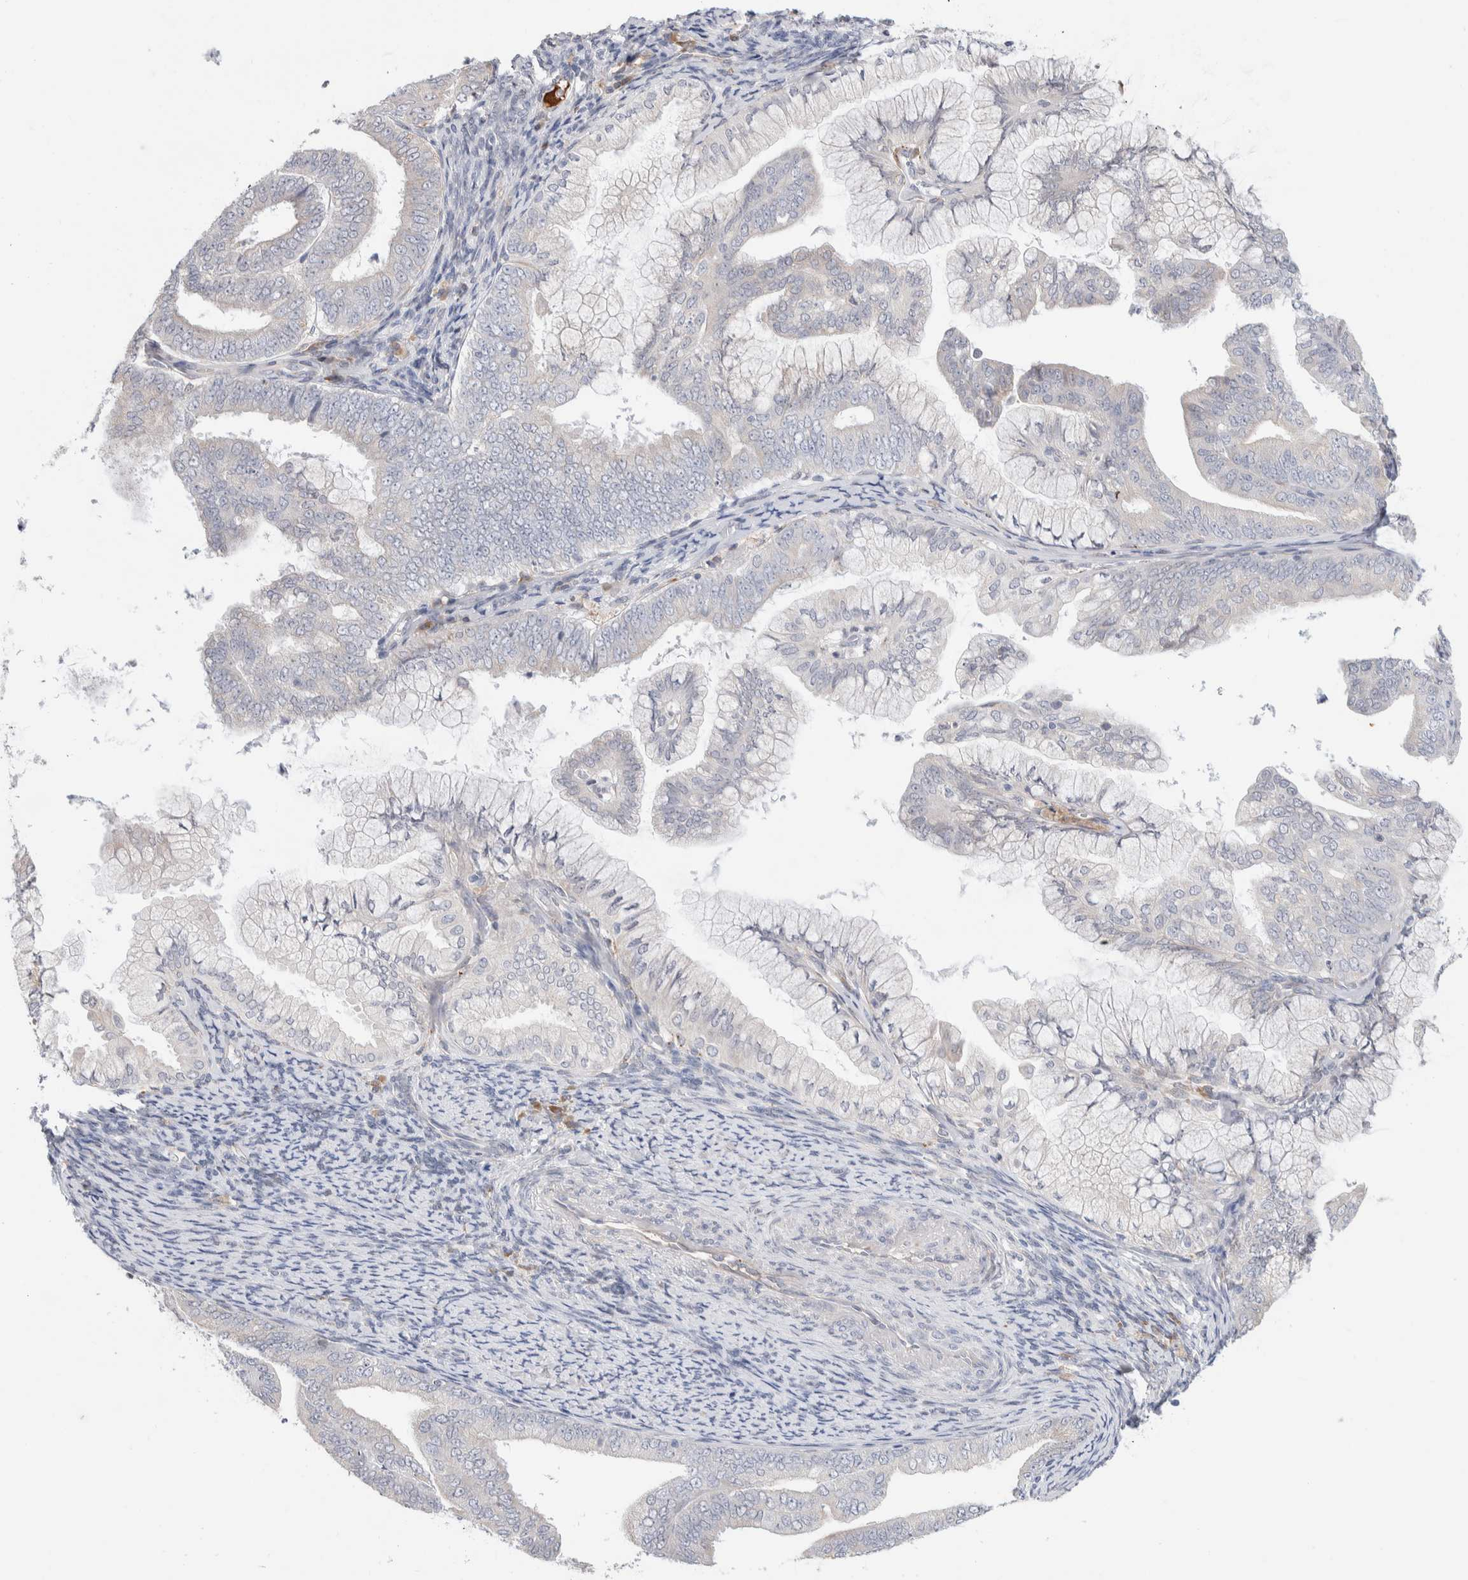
{"staining": {"intensity": "negative", "quantity": "none", "location": "none"}, "tissue": "endometrial cancer", "cell_type": "Tumor cells", "image_type": "cancer", "snomed": [{"axis": "morphology", "description": "Adenocarcinoma, NOS"}, {"axis": "topography", "description": "Endometrium"}], "caption": "This is an IHC histopathology image of adenocarcinoma (endometrial). There is no expression in tumor cells.", "gene": "RUSF1", "patient": {"sex": "female", "age": 63}}